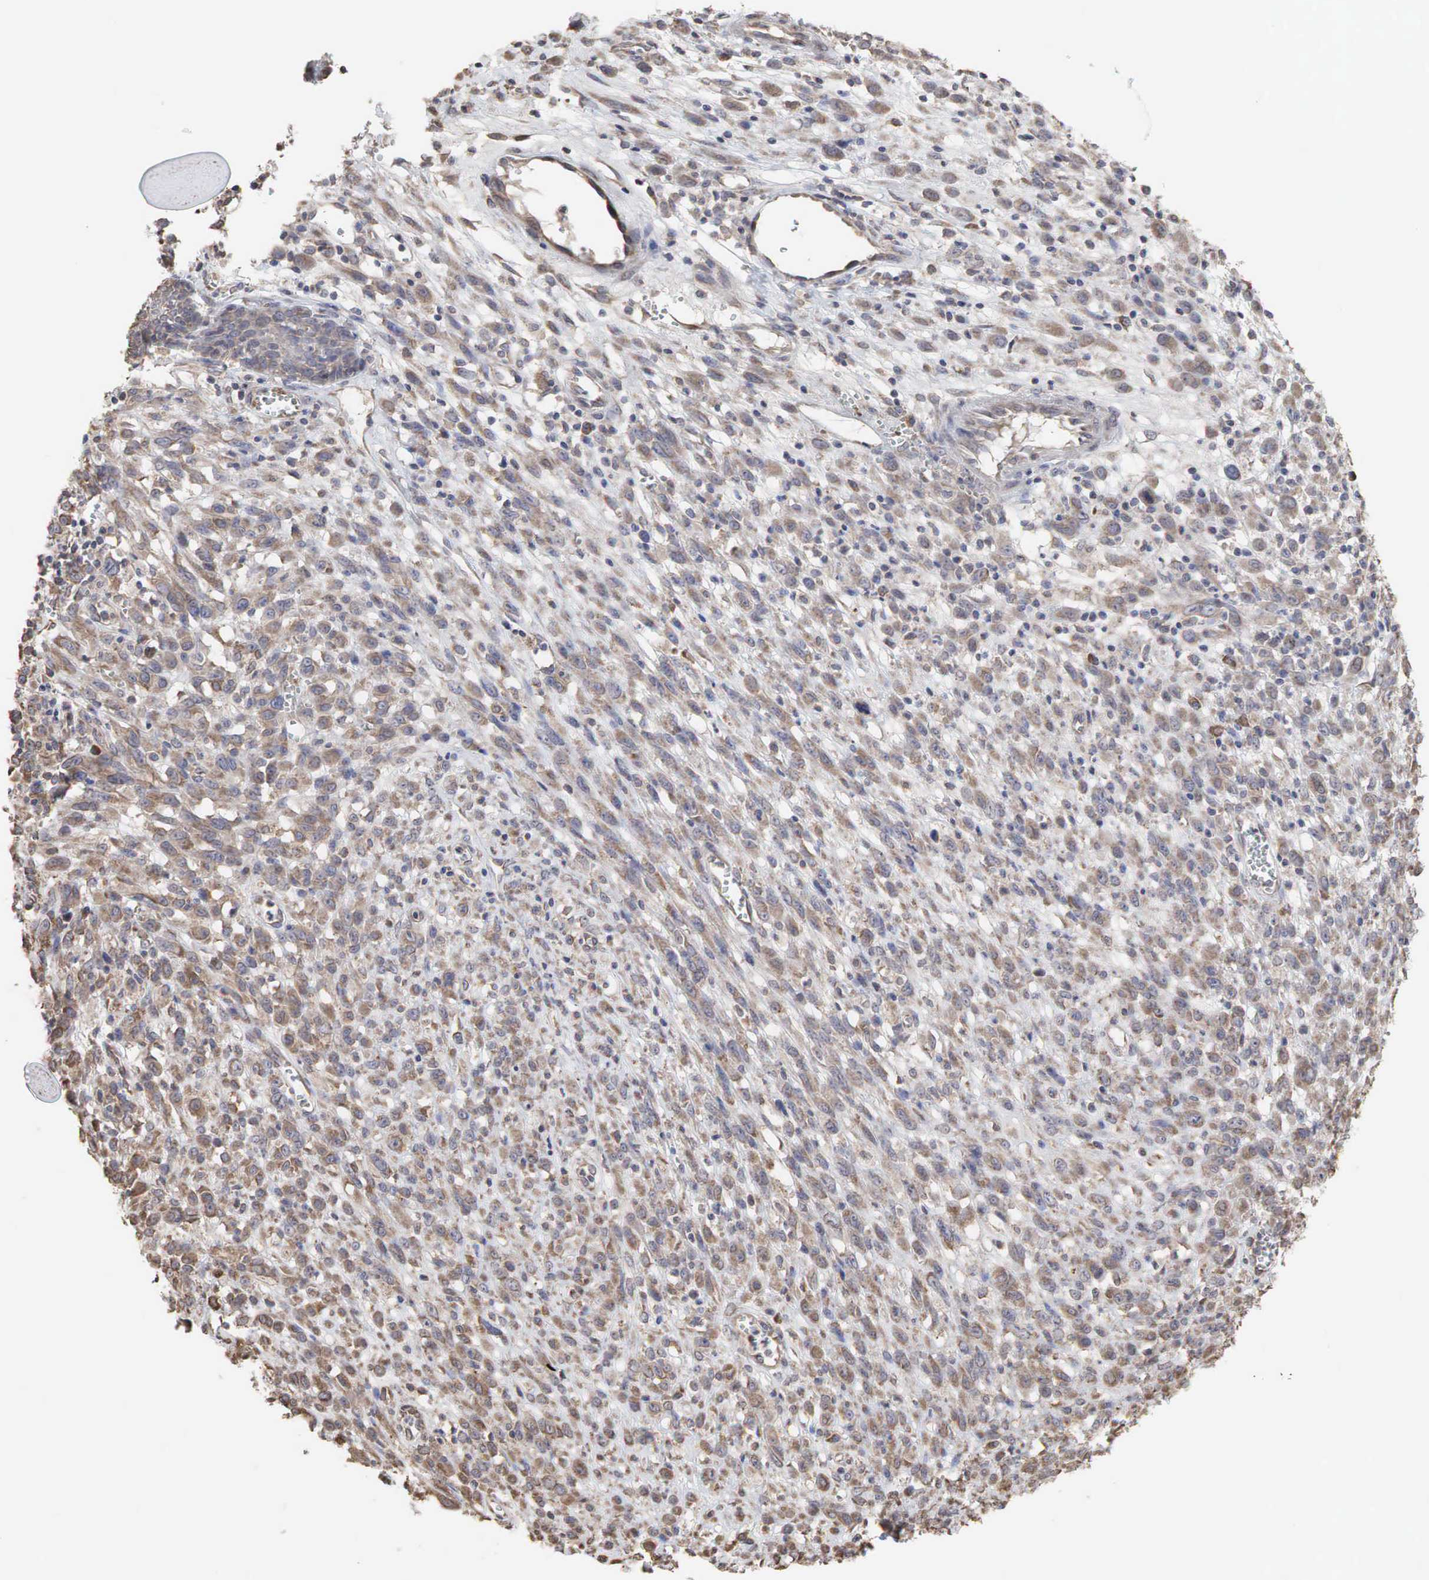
{"staining": {"intensity": "weak", "quantity": ">75%", "location": "cytoplasmic/membranous"}, "tissue": "melanoma", "cell_type": "Tumor cells", "image_type": "cancer", "snomed": [{"axis": "morphology", "description": "Malignant melanoma, NOS"}, {"axis": "topography", "description": "Skin"}], "caption": "Human malignant melanoma stained with a protein marker displays weak staining in tumor cells.", "gene": "PABPC5", "patient": {"sex": "male", "age": 51}}